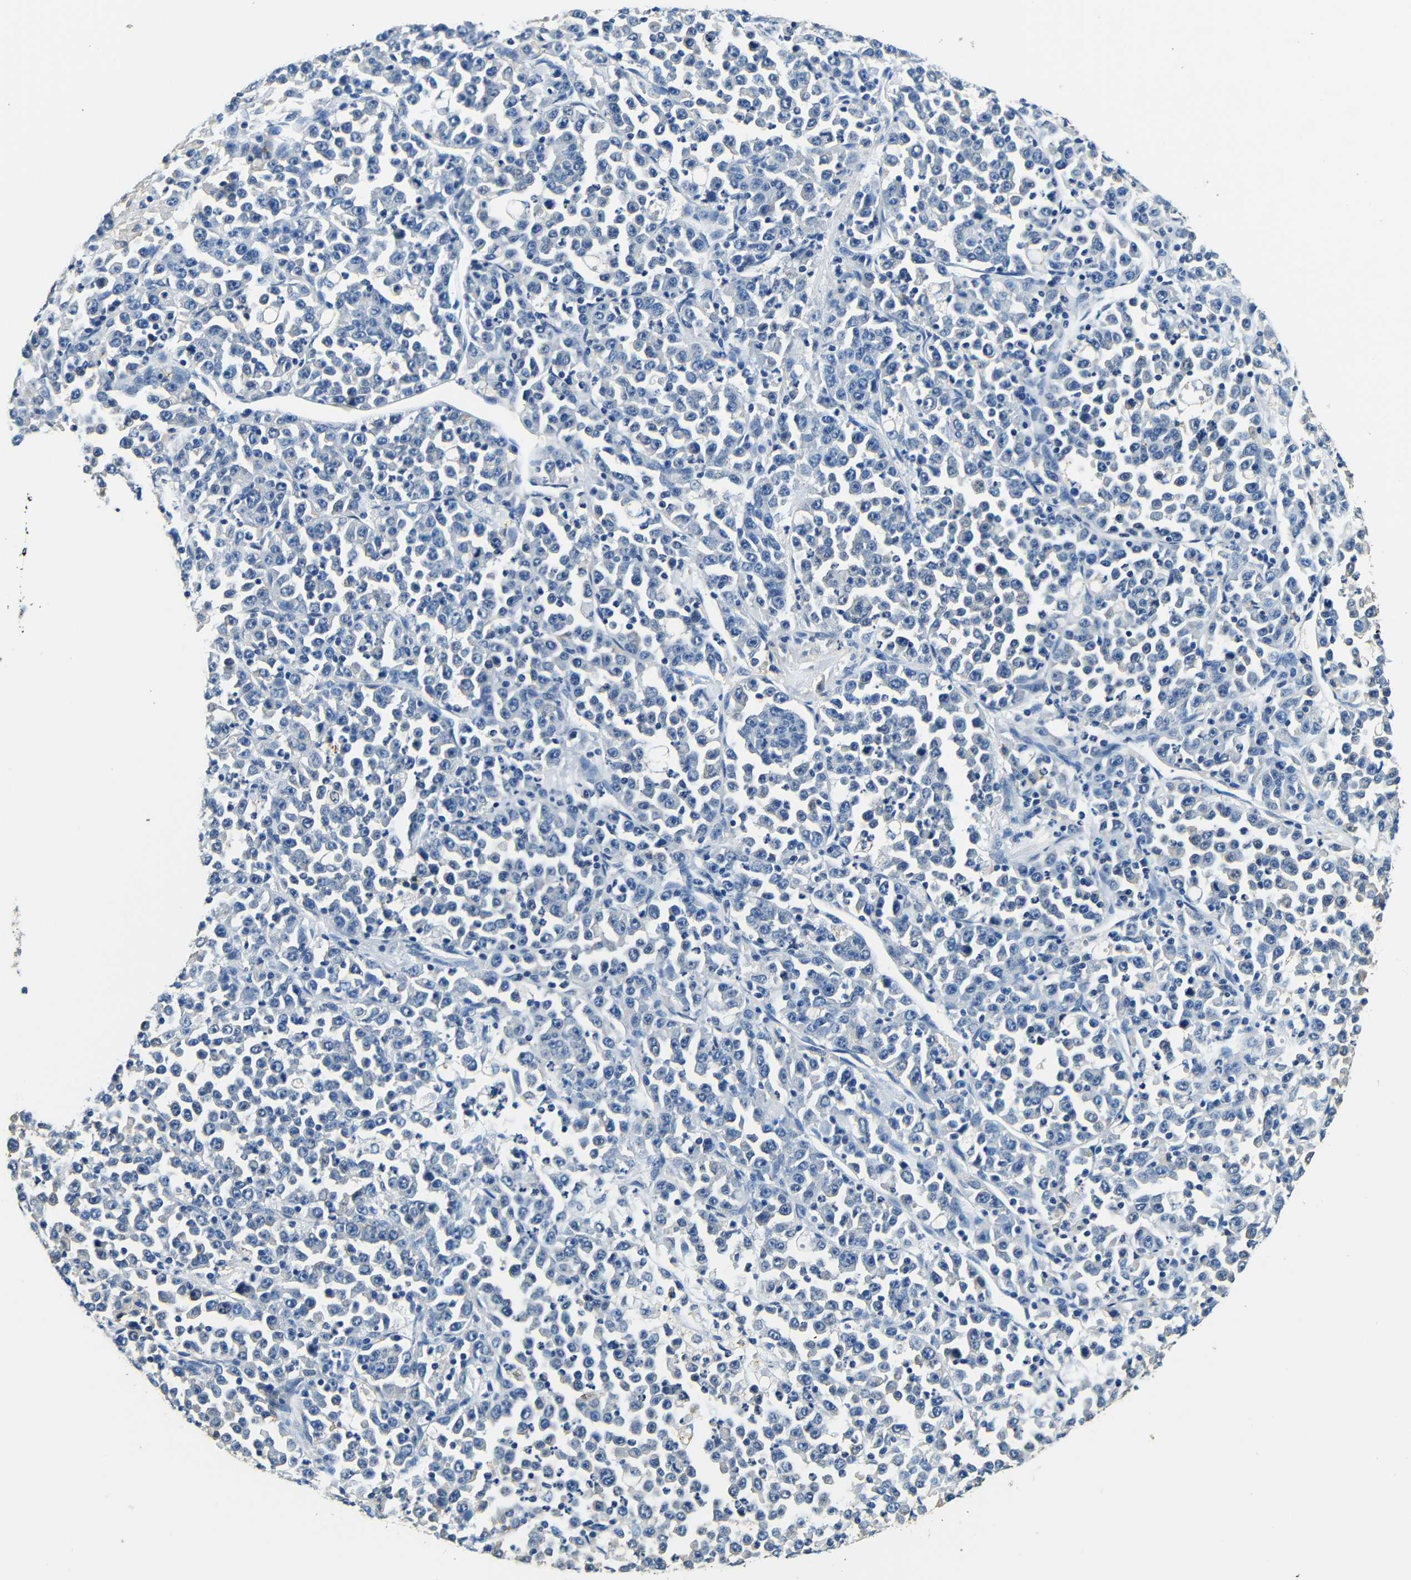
{"staining": {"intensity": "negative", "quantity": "none", "location": "none"}, "tissue": "stomach cancer", "cell_type": "Tumor cells", "image_type": "cancer", "snomed": [{"axis": "morphology", "description": "Normal tissue, NOS"}, {"axis": "morphology", "description": "Adenocarcinoma, NOS"}, {"axis": "topography", "description": "Stomach, upper"}, {"axis": "topography", "description": "Stomach"}], "caption": "An immunohistochemistry histopathology image of stomach cancer is shown. There is no staining in tumor cells of stomach cancer.", "gene": "FMO5", "patient": {"sex": "male", "age": 59}}